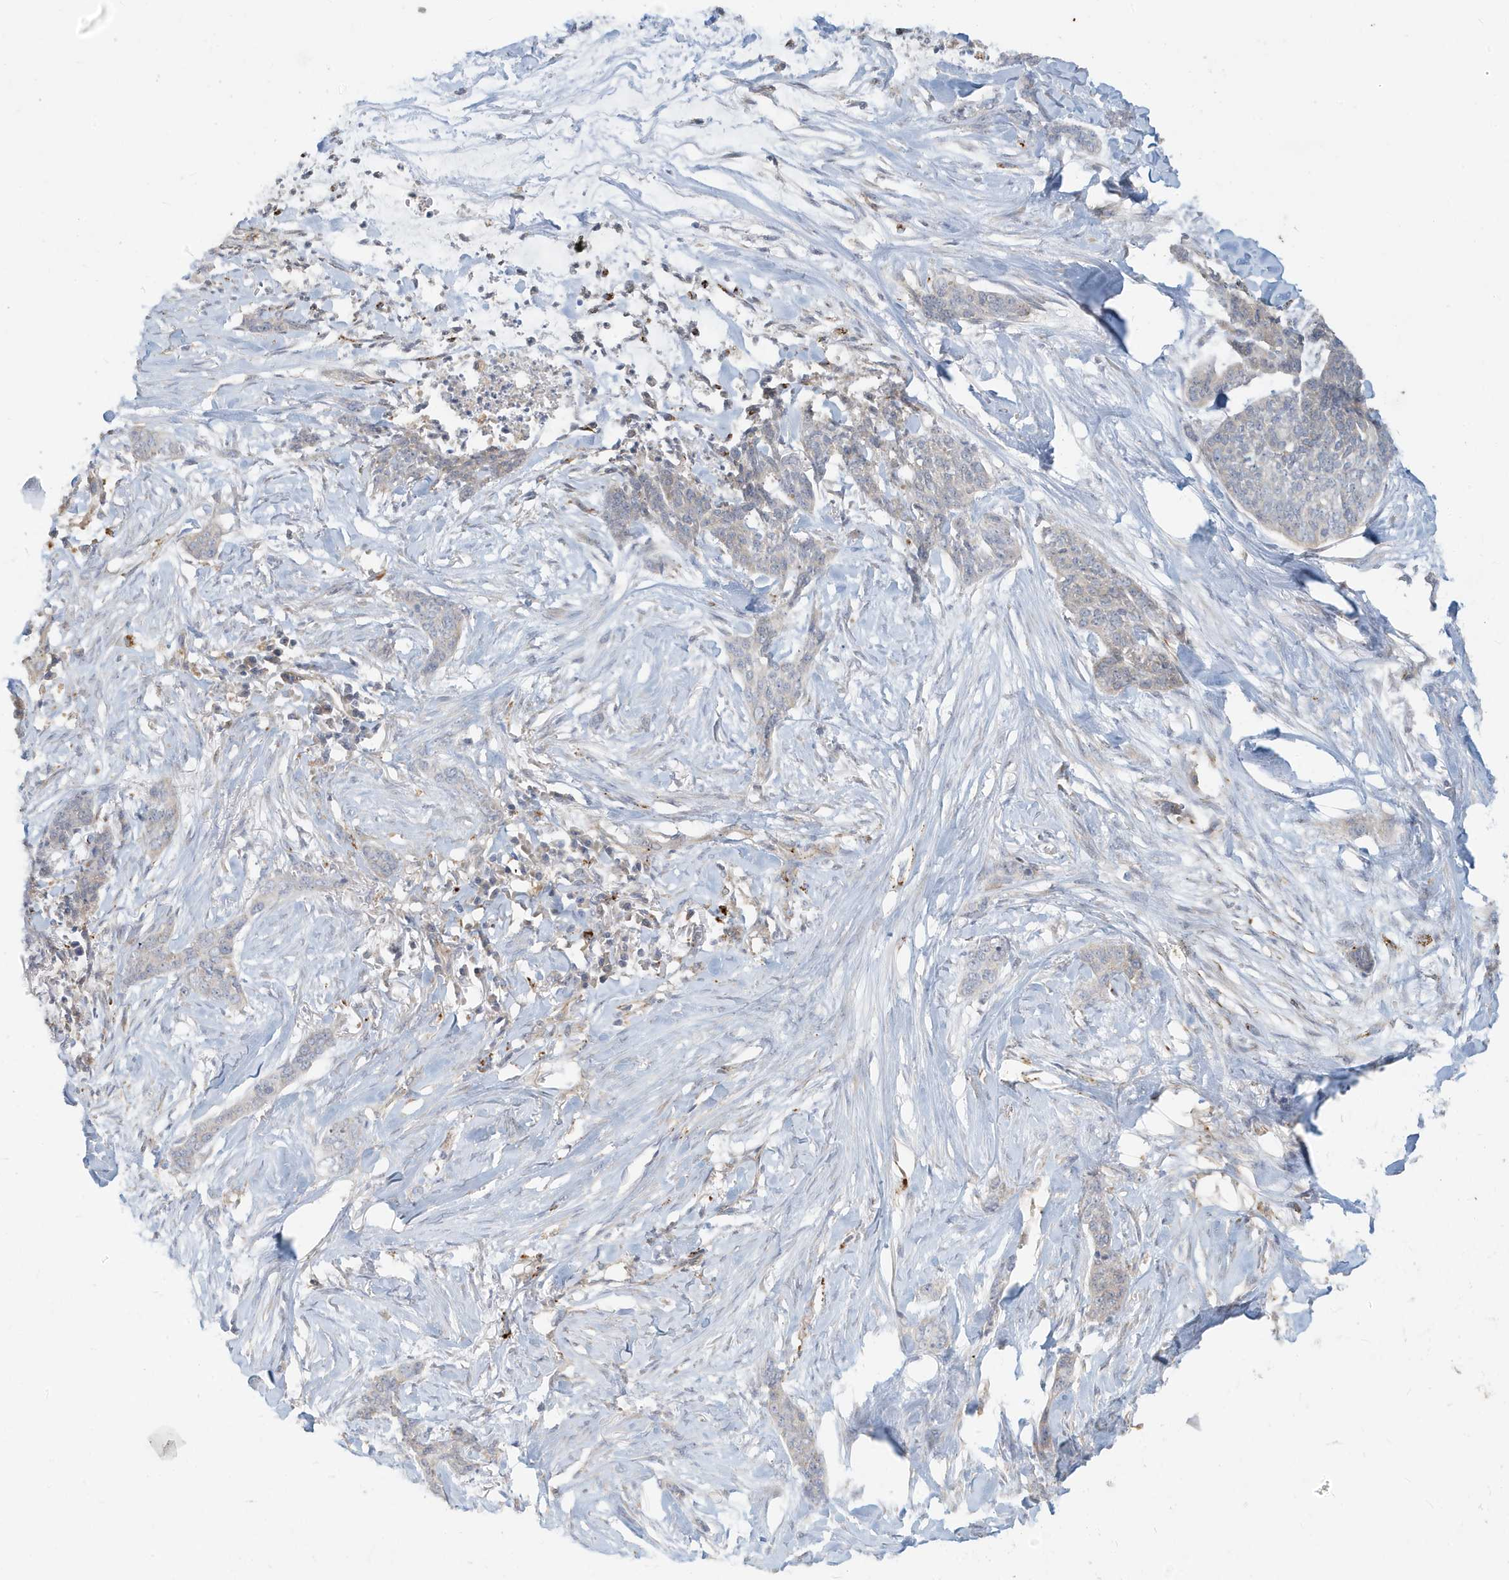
{"staining": {"intensity": "negative", "quantity": "none", "location": "none"}, "tissue": "skin cancer", "cell_type": "Tumor cells", "image_type": "cancer", "snomed": [{"axis": "morphology", "description": "Basal cell carcinoma"}, {"axis": "topography", "description": "Skin"}], "caption": "There is no significant staining in tumor cells of skin cancer.", "gene": "MCOLN1", "patient": {"sex": "female", "age": 64}}